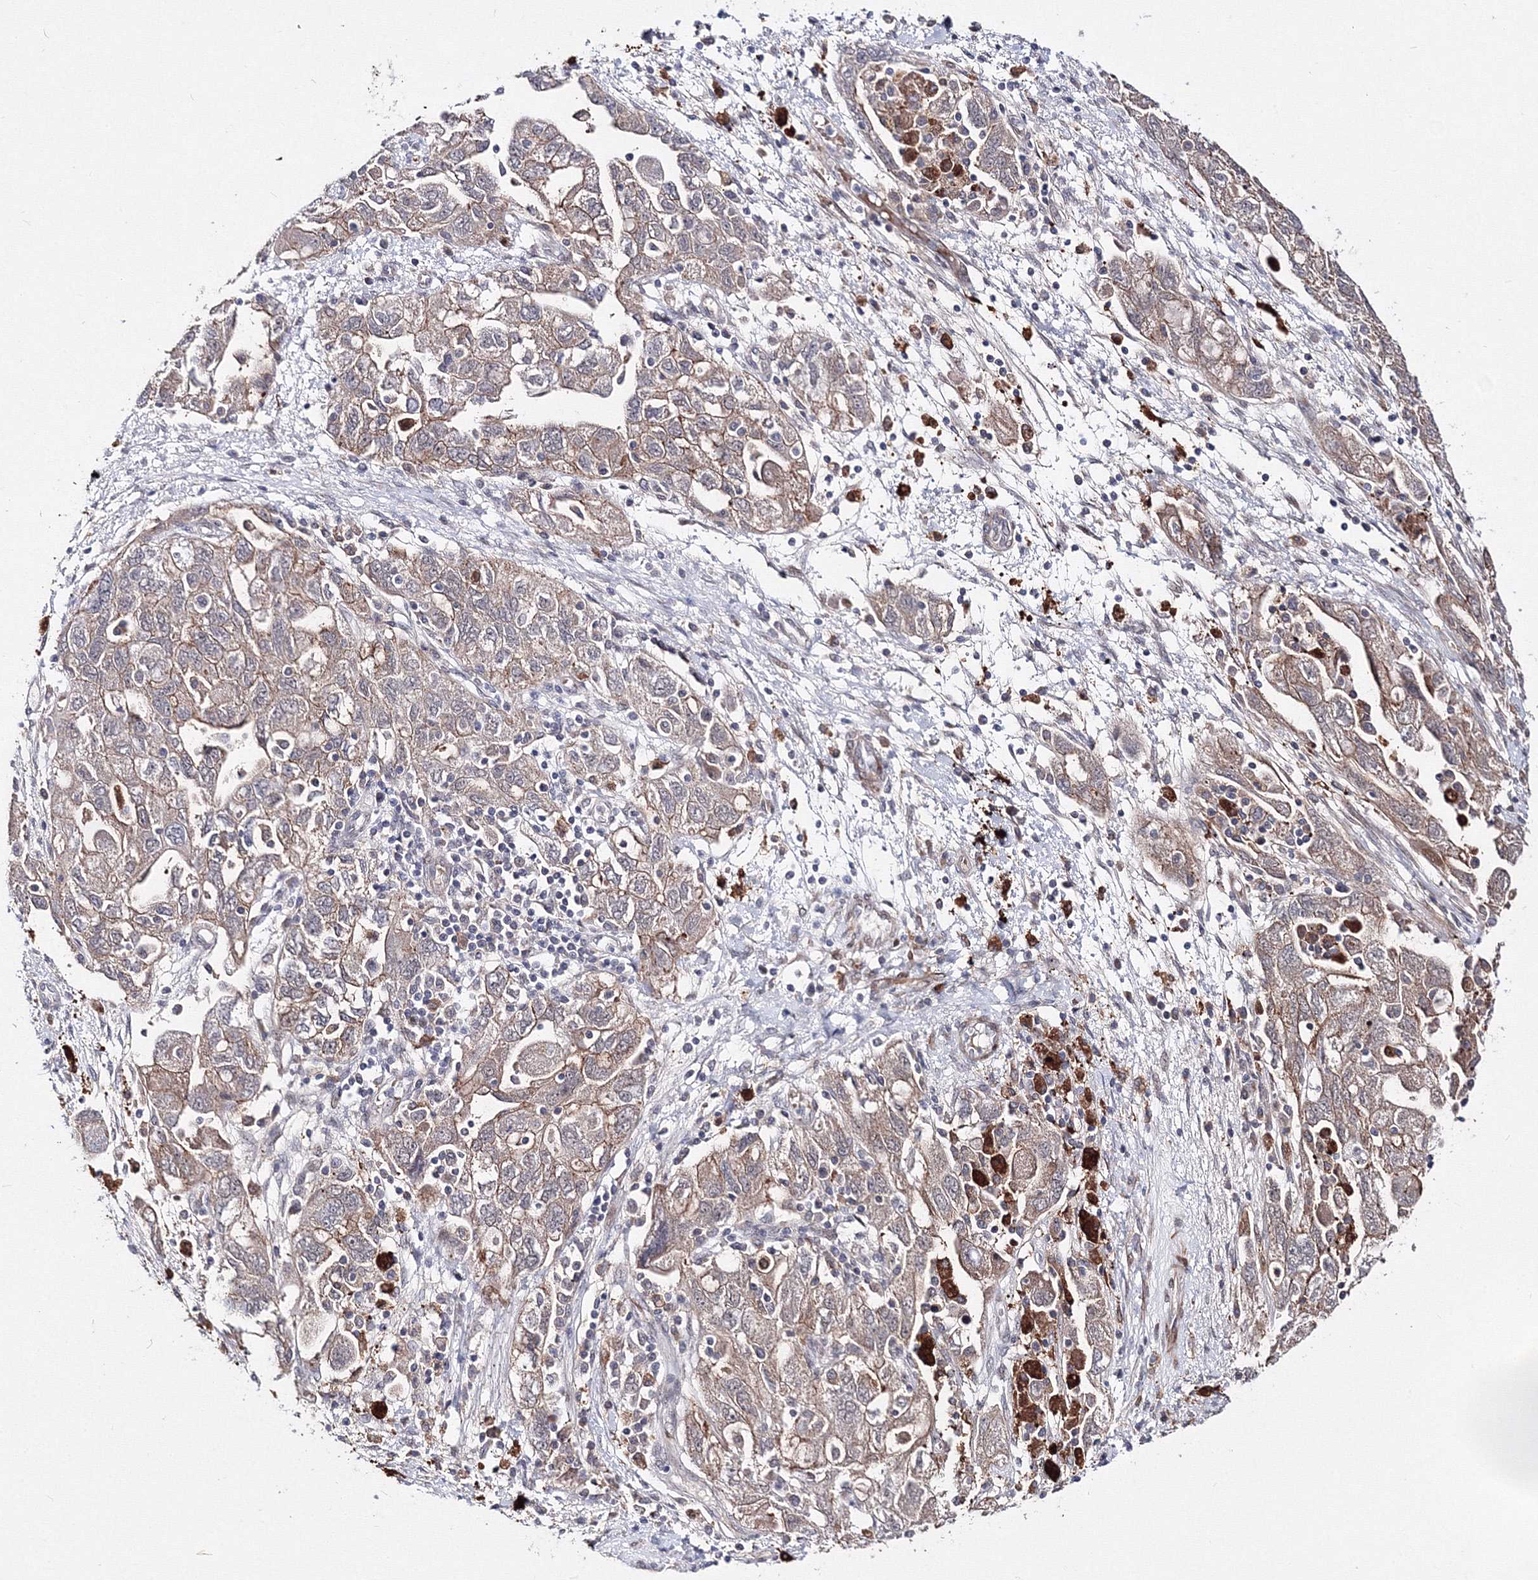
{"staining": {"intensity": "weak", "quantity": ">75%", "location": "cytoplasmic/membranous"}, "tissue": "ovarian cancer", "cell_type": "Tumor cells", "image_type": "cancer", "snomed": [{"axis": "morphology", "description": "Carcinoma, NOS"}, {"axis": "morphology", "description": "Cystadenocarcinoma, serous, NOS"}, {"axis": "topography", "description": "Ovary"}], "caption": "This is a micrograph of immunohistochemistry (IHC) staining of carcinoma (ovarian), which shows weak expression in the cytoplasmic/membranous of tumor cells.", "gene": "C11orf52", "patient": {"sex": "female", "age": 69}}